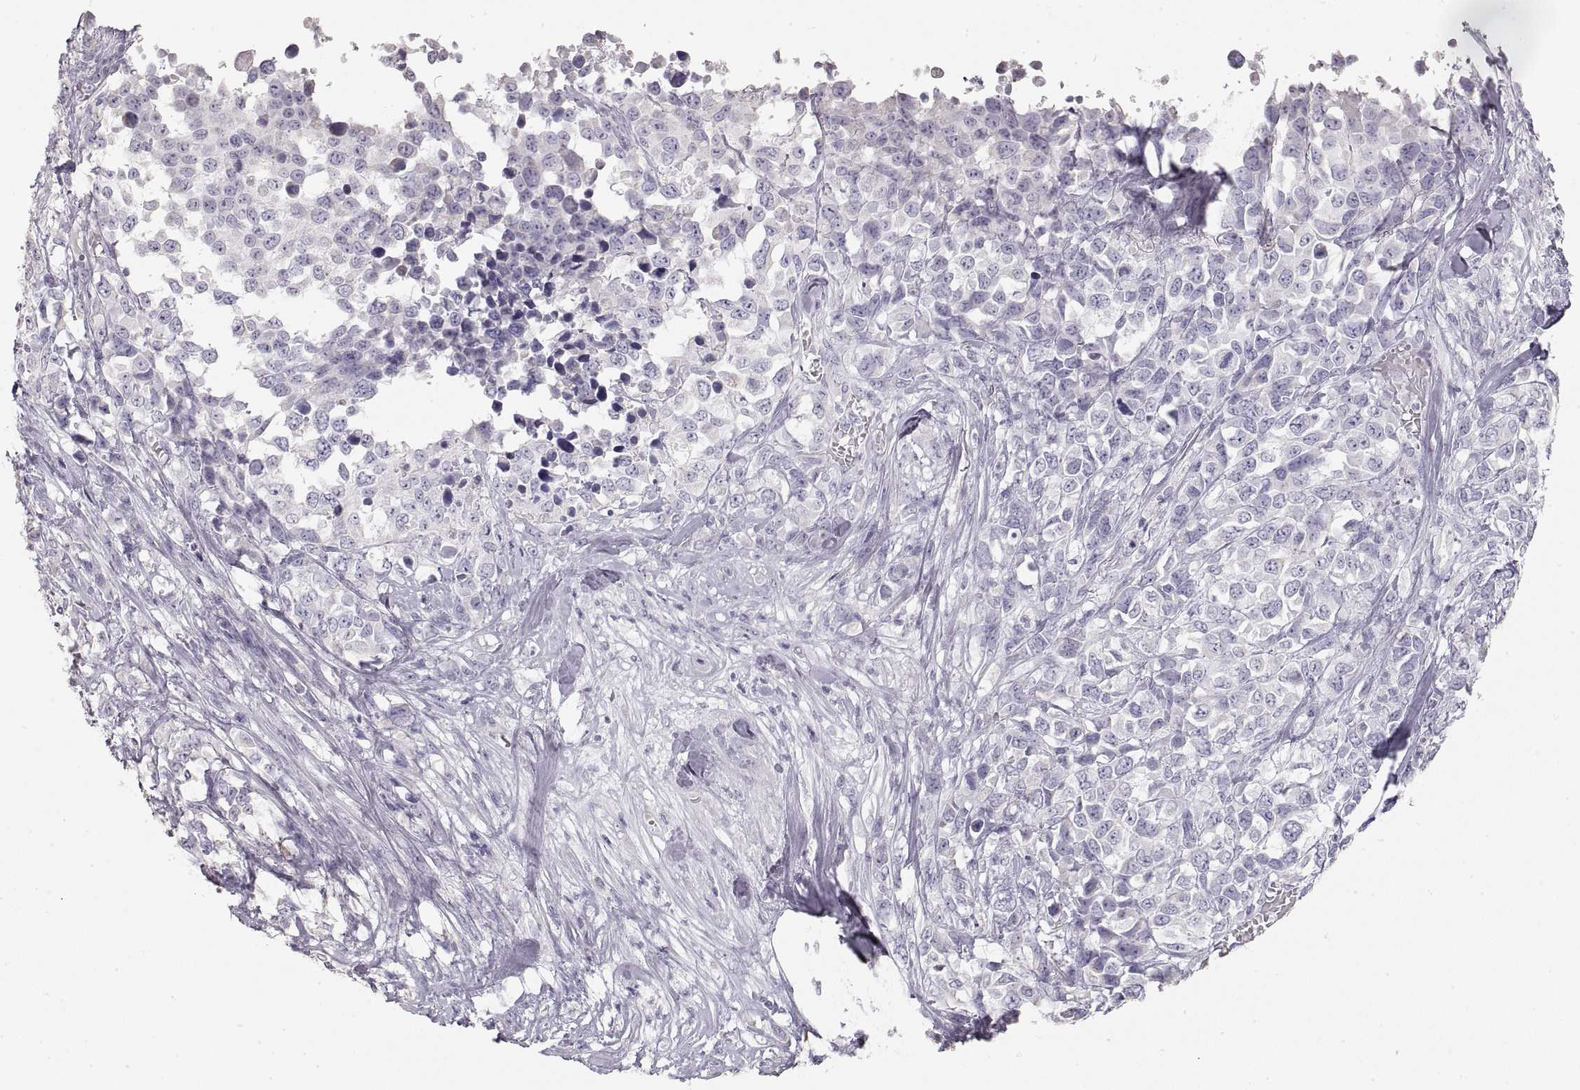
{"staining": {"intensity": "negative", "quantity": "none", "location": "none"}, "tissue": "melanoma", "cell_type": "Tumor cells", "image_type": "cancer", "snomed": [{"axis": "morphology", "description": "Malignant melanoma, Metastatic site"}, {"axis": "topography", "description": "Skin"}], "caption": "Human malignant melanoma (metastatic site) stained for a protein using immunohistochemistry reveals no staining in tumor cells.", "gene": "ZP3", "patient": {"sex": "male", "age": 84}}